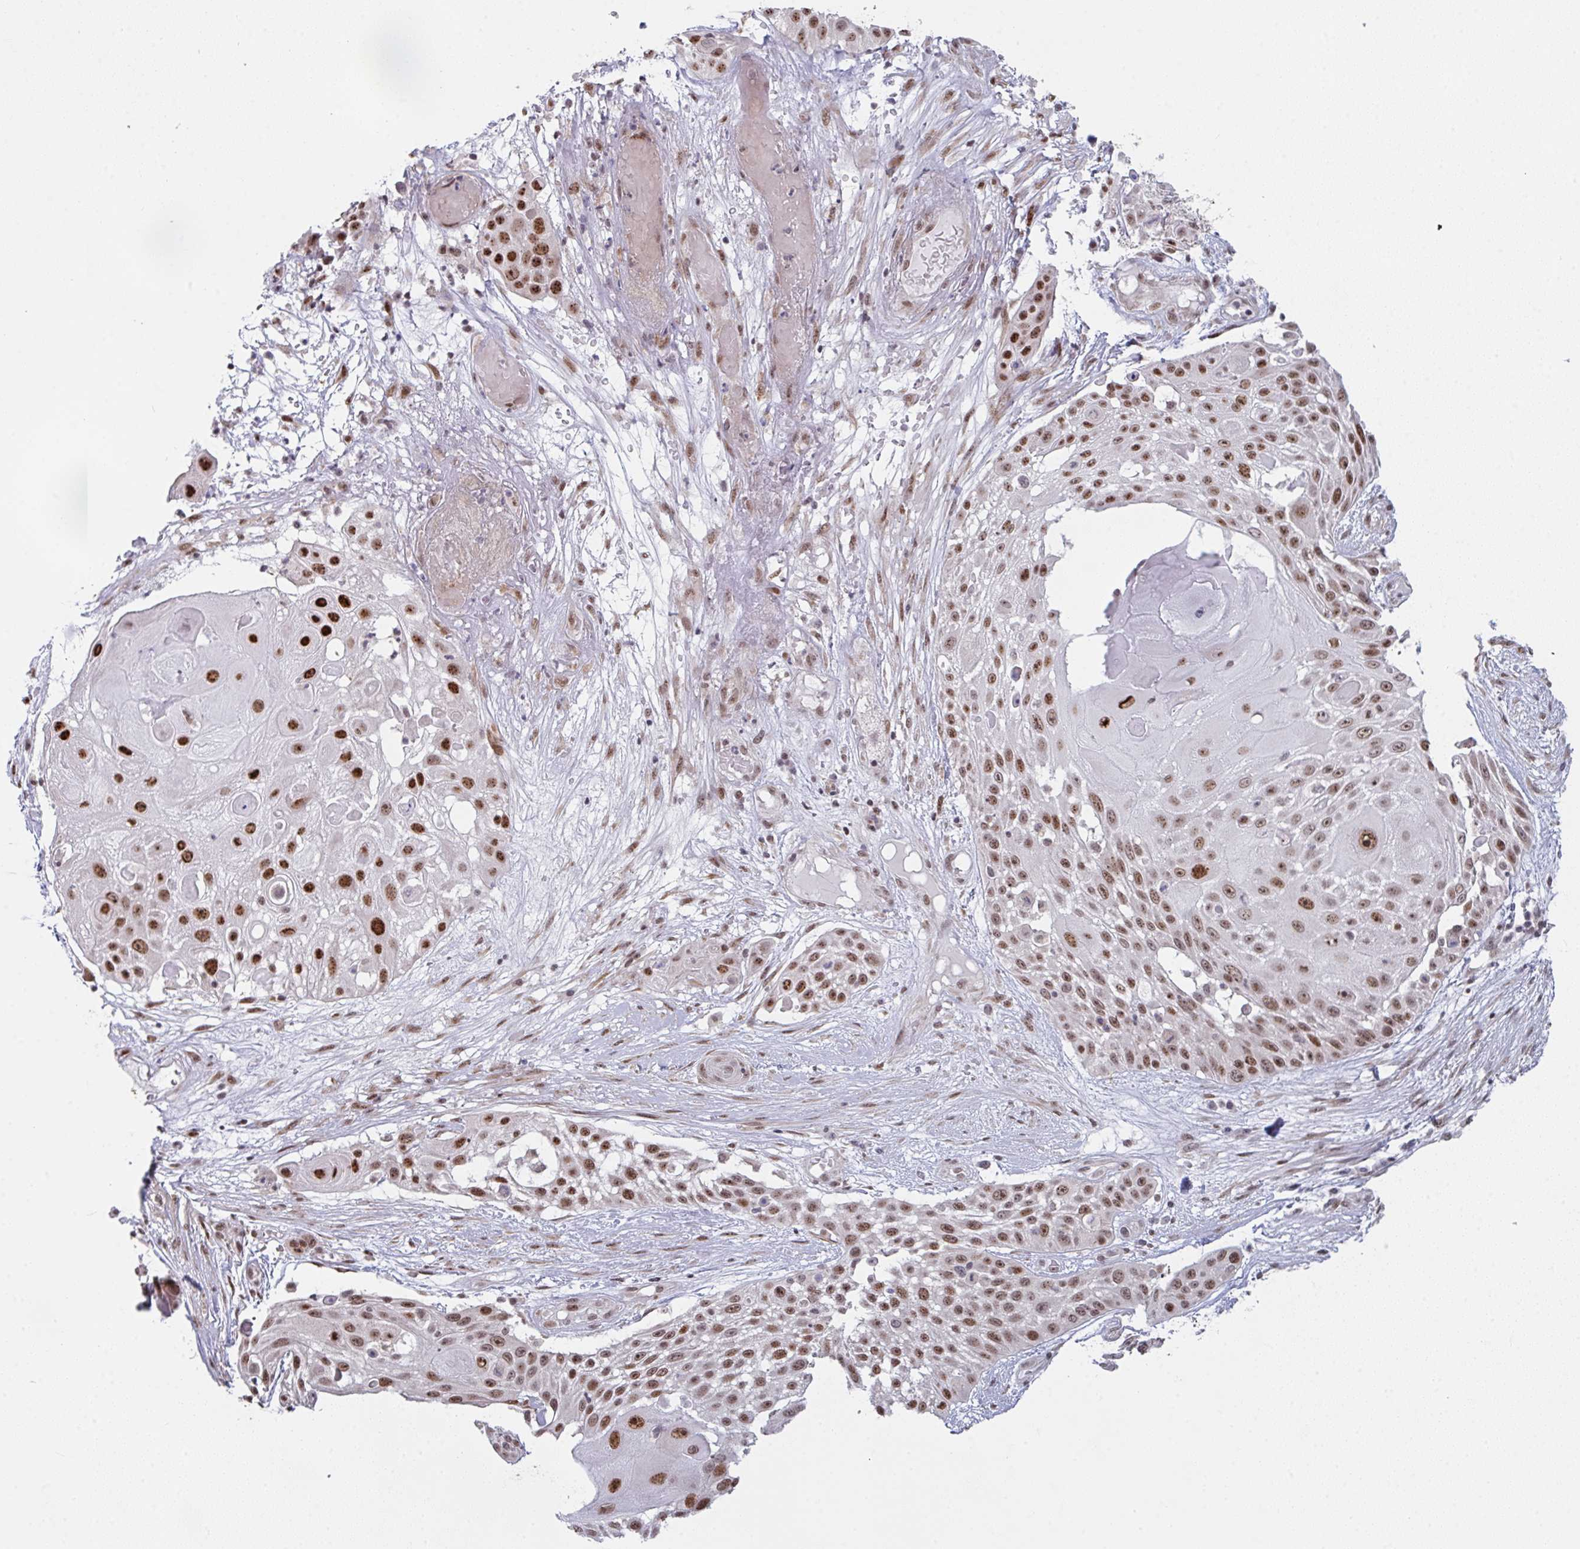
{"staining": {"intensity": "moderate", "quantity": ">75%", "location": "nuclear"}, "tissue": "skin cancer", "cell_type": "Tumor cells", "image_type": "cancer", "snomed": [{"axis": "morphology", "description": "Squamous cell carcinoma, NOS"}, {"axis": "topography", "description": "Skin"}], "caption": "A medium amount of moderate nuclear staining is present in about >75% of tumor cells in skin cancer (squamous cell carcinoma) tissue.", "gene": "RBM18", "patient": {"sex": "female", "age": 86}}